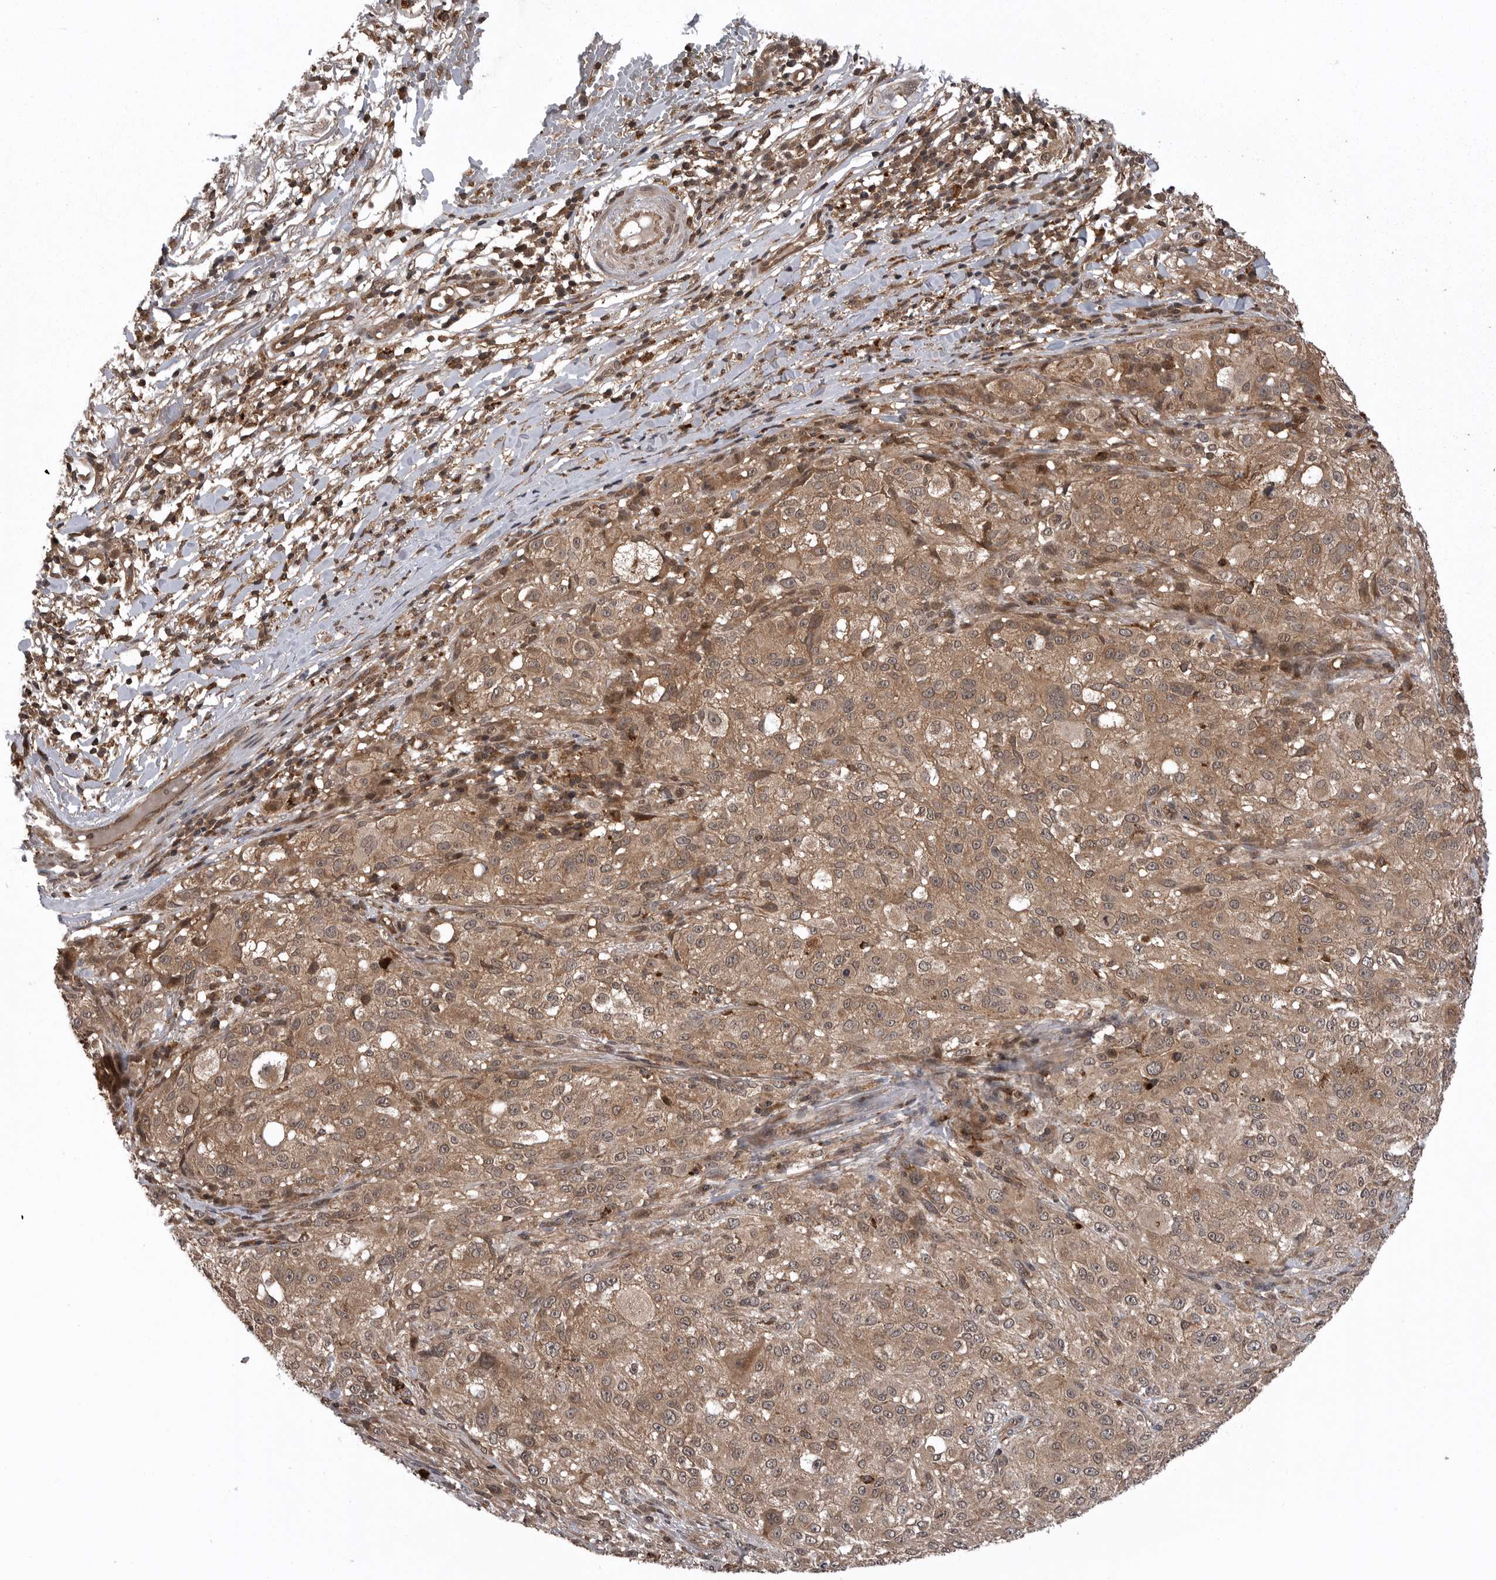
{"staining": {"intensity": "moderate", "quantity": ">75%", "location": "cytoplasmic/membranous"}, "tissue": "melanoma", "cell_type": "Tumor cells", "image_type": "cancer", "snomed": [{"axis": "morphology", "description": "Necrosis, NOS"}, {"axis": "morphology", "description": "Malignant melanoma, NOS"}, {"axis": "topography", "description": "Skin"}], "caption": "This micrograph exhibits IHC staining of human melanoma, with medium moderate cytoplasmic/membranous expression in approximately >75% of tumor cells.", "gene": "AOAH", "patient": {"sex": "female", "age": 87}}